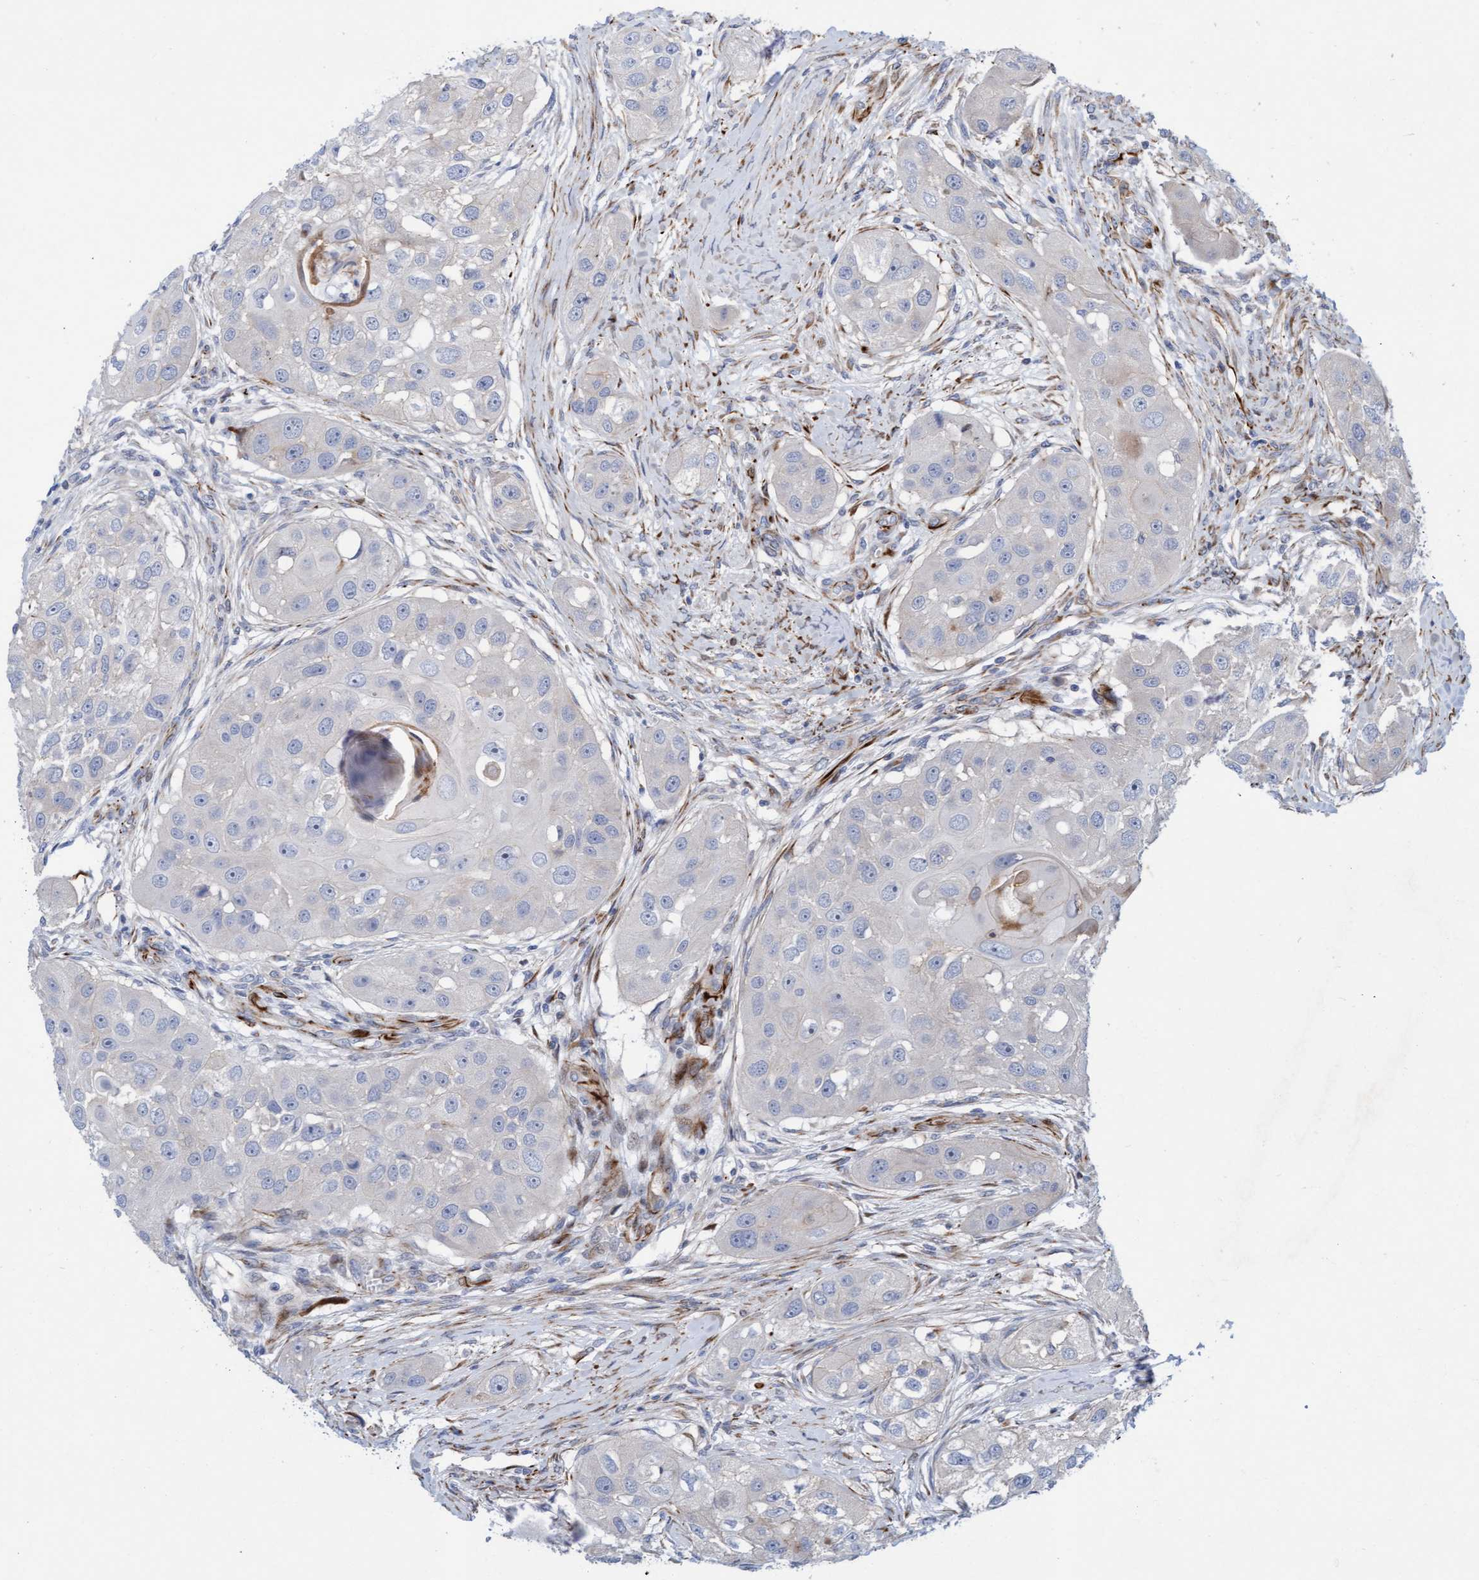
{"staining": {"intensity": "negative", "quantity": "none", "location": "none"}, "tissue": "head and neck cancer", "cell_type": "Tumor cells", "image_type": "cancer", "snomed": [{"axis": "morphology", "description": "Normal tissue, NOS"}, {"axis": "morphology", "description": "Squamous cell carcinoma, NOS"}, {"axis": "topography", "description": "Skeletal muscle"}, {"axis": "topography", "description": "Head-Neck"}], "caption": "Head and neck cancer (squamous cell carcinoma) was stained to show a protein in brown. There is no significant staining in tumor cells.", "gene": "POLG2", "patient": {"sex": "male", "age": 51}}